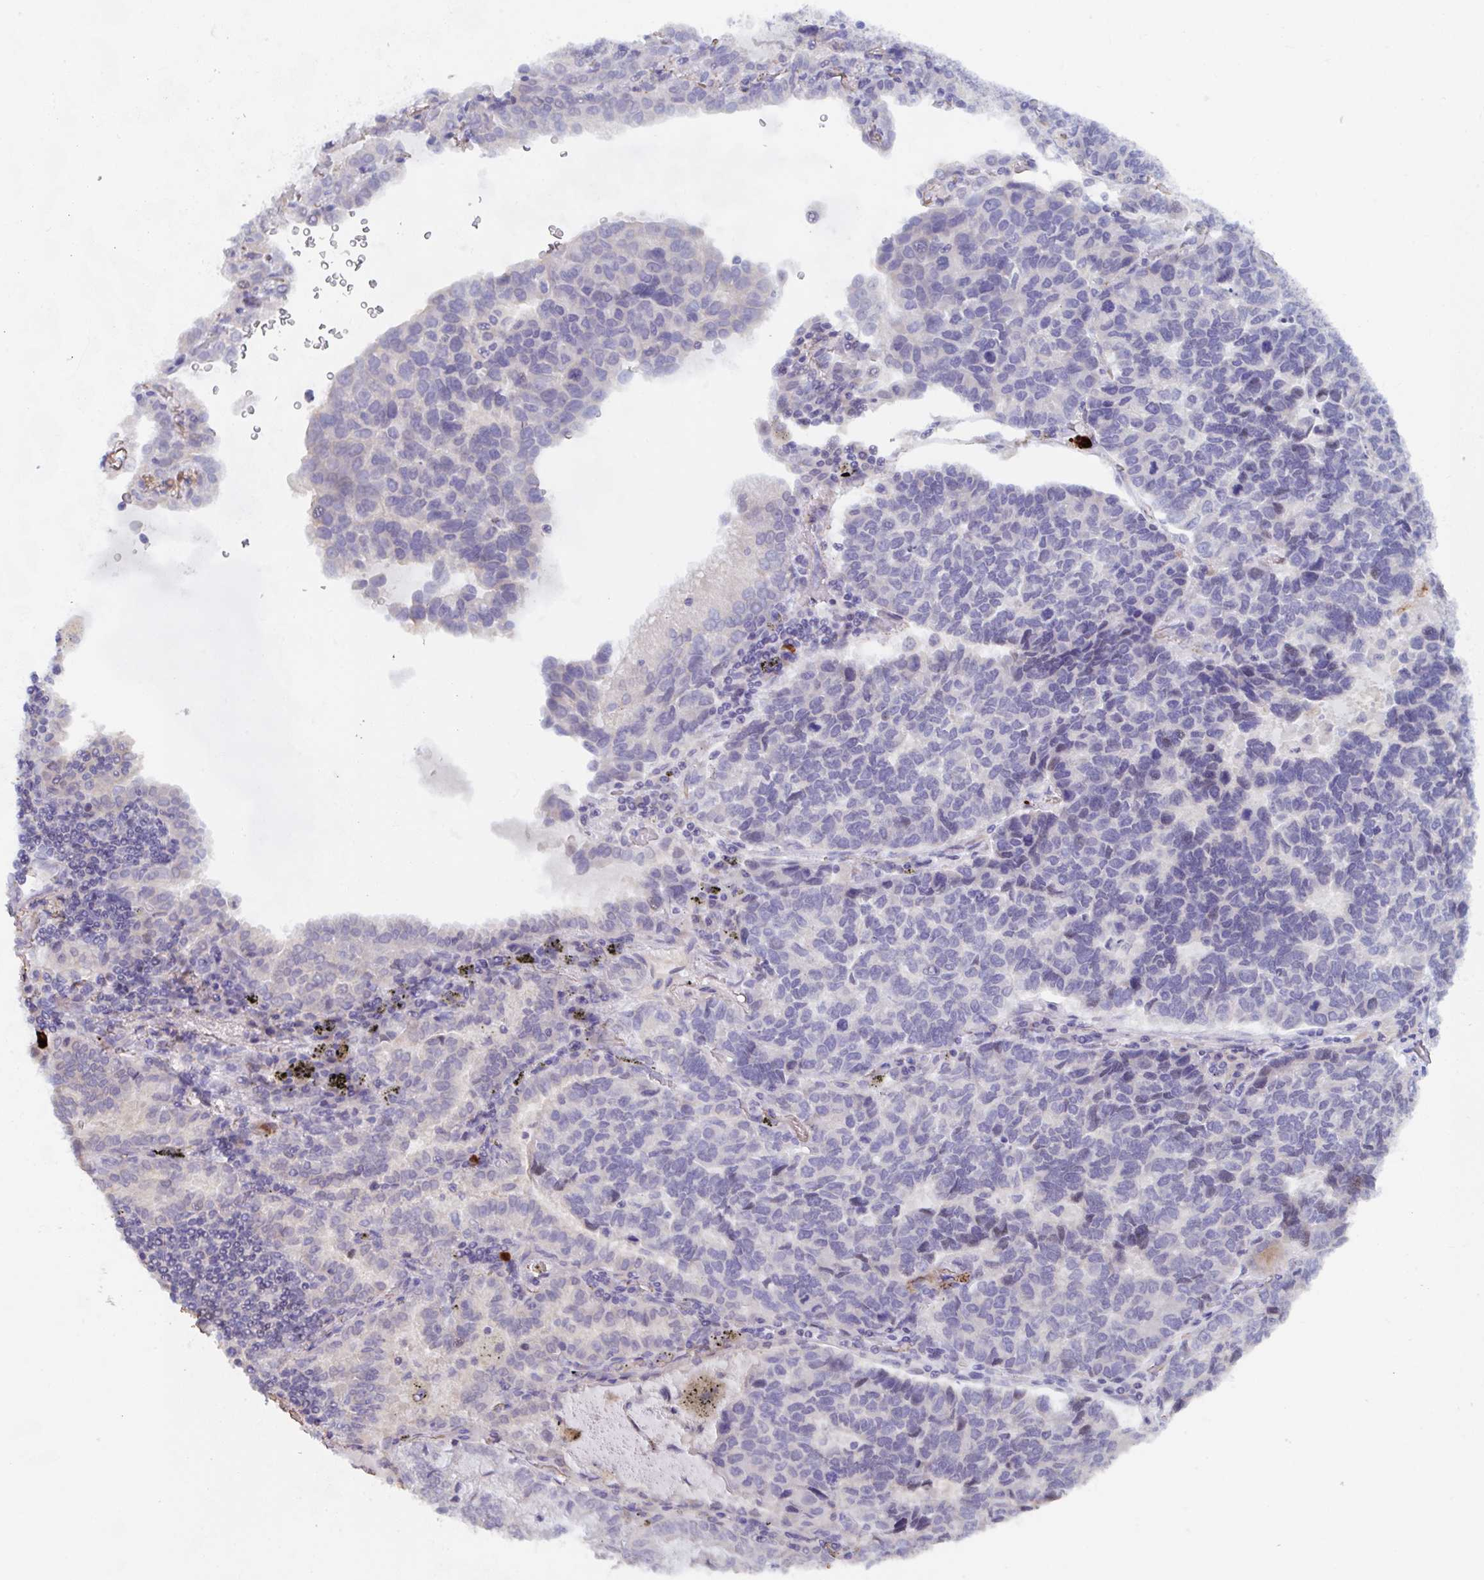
{"staining": {"intensity": "negative", "quantity": "none", "location": "none"}, "tissue": "lung cancer", "cell_type": "Tumor cells", "image_type": "cancer", "snomed": [{"axis": "morphology", "description": "Adenocarcinoma, NOS"}, {"axis": "topography", "description": "Lymph node"}, {"axis": "topography", "description": "Lung"}], "caption": "Tumor cells show no significant positivity in lung cancer (adenocarcinoma).", "gene": "KCNK5", "patient": {"sex": "male", "age": 66}}